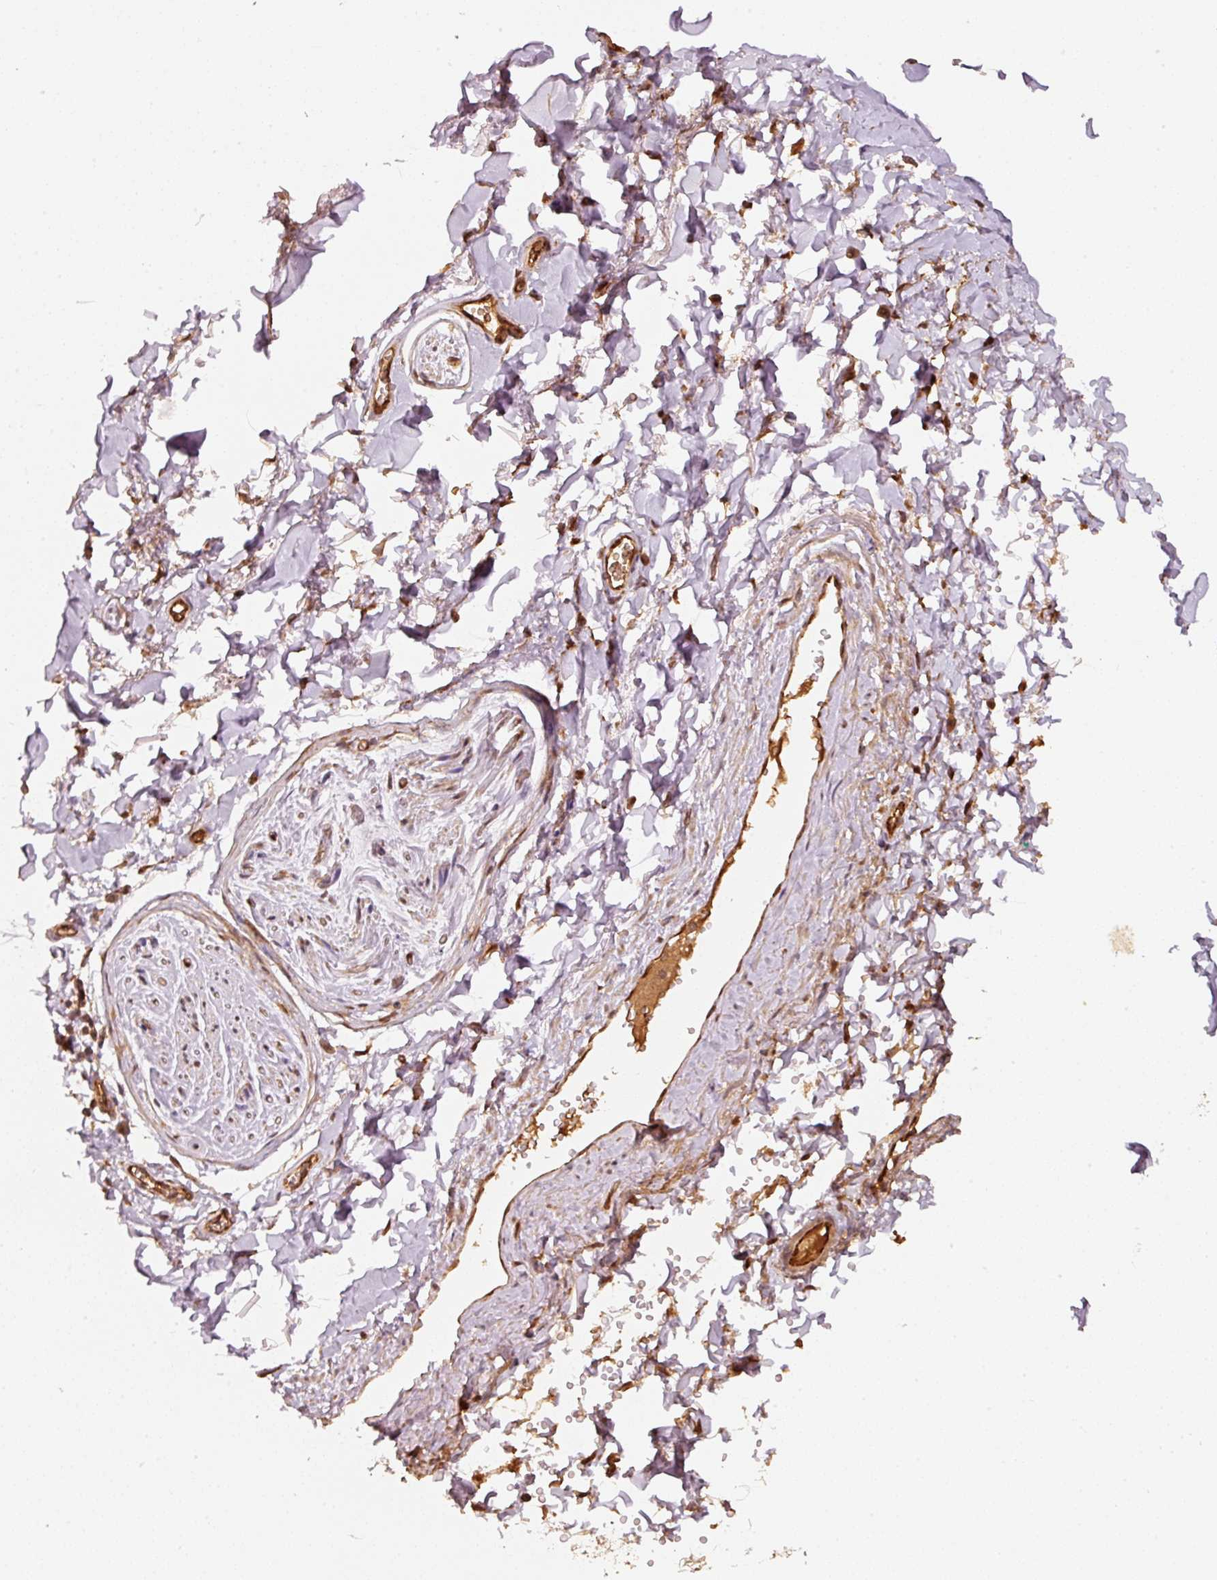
{"staining": {"intensity": "weak", "quantity": "25%-75%", "location": "cytoplasmic/membranous"}, "tissue": "adipose tissue", "cell_type": "Adipocytes", "image_type": "normal", "snomed": [{"axis": "morphology", "description": "Normal tissue, NOS"}, {"axis": "topography", "description": "Vulva"}, {"axis": "topography", "description": "Vagina"}, {"axis": "topography", "description": "Peripheral nerve tissue"}], "caption": "IHC of unremarkable adipose tissue demonstrates low levels of weak cytoplasmic/membranous staining in about 25%-75% of adipocytes.", "gene": "STAU1", "patient": {"sex": "female", "age": 66}}